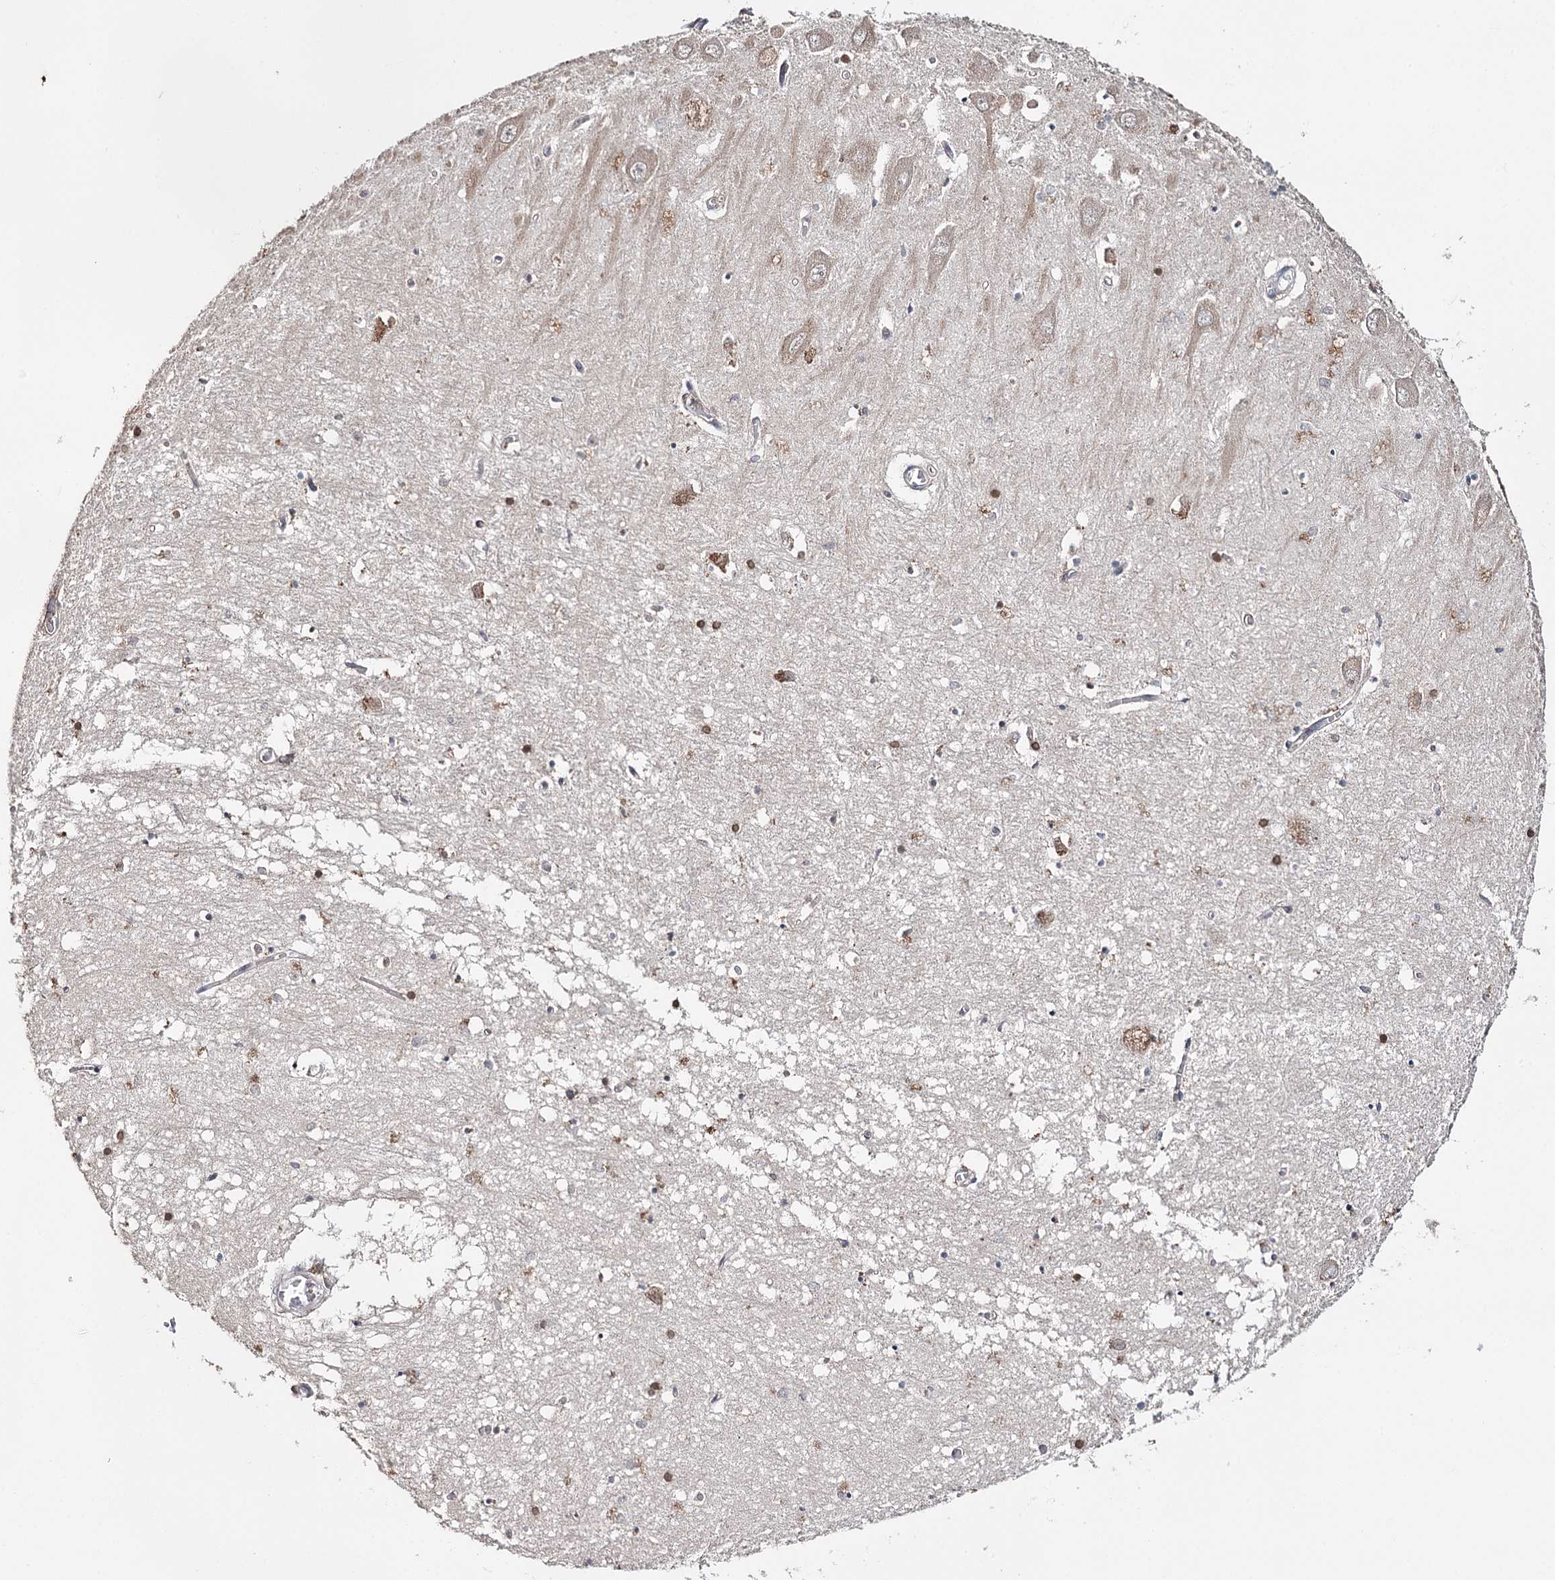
{"staining": {"intensity": "negative", "quantity": "none", "location": "none"}, "tissue": "hippocampus", "cell_type": "Glial cells", "image_type": "normal", "snomed": [{"axis": "morphology", "description": "Normal tissue, NOS"}, {"axis": "topography", "description": "Hippocampus"}], "caption": "Glial cells show no significant protein staining in unremarkable hippocampus.", "gene": "SYVN1", "patient": {"sex": "male", "age": 70}}